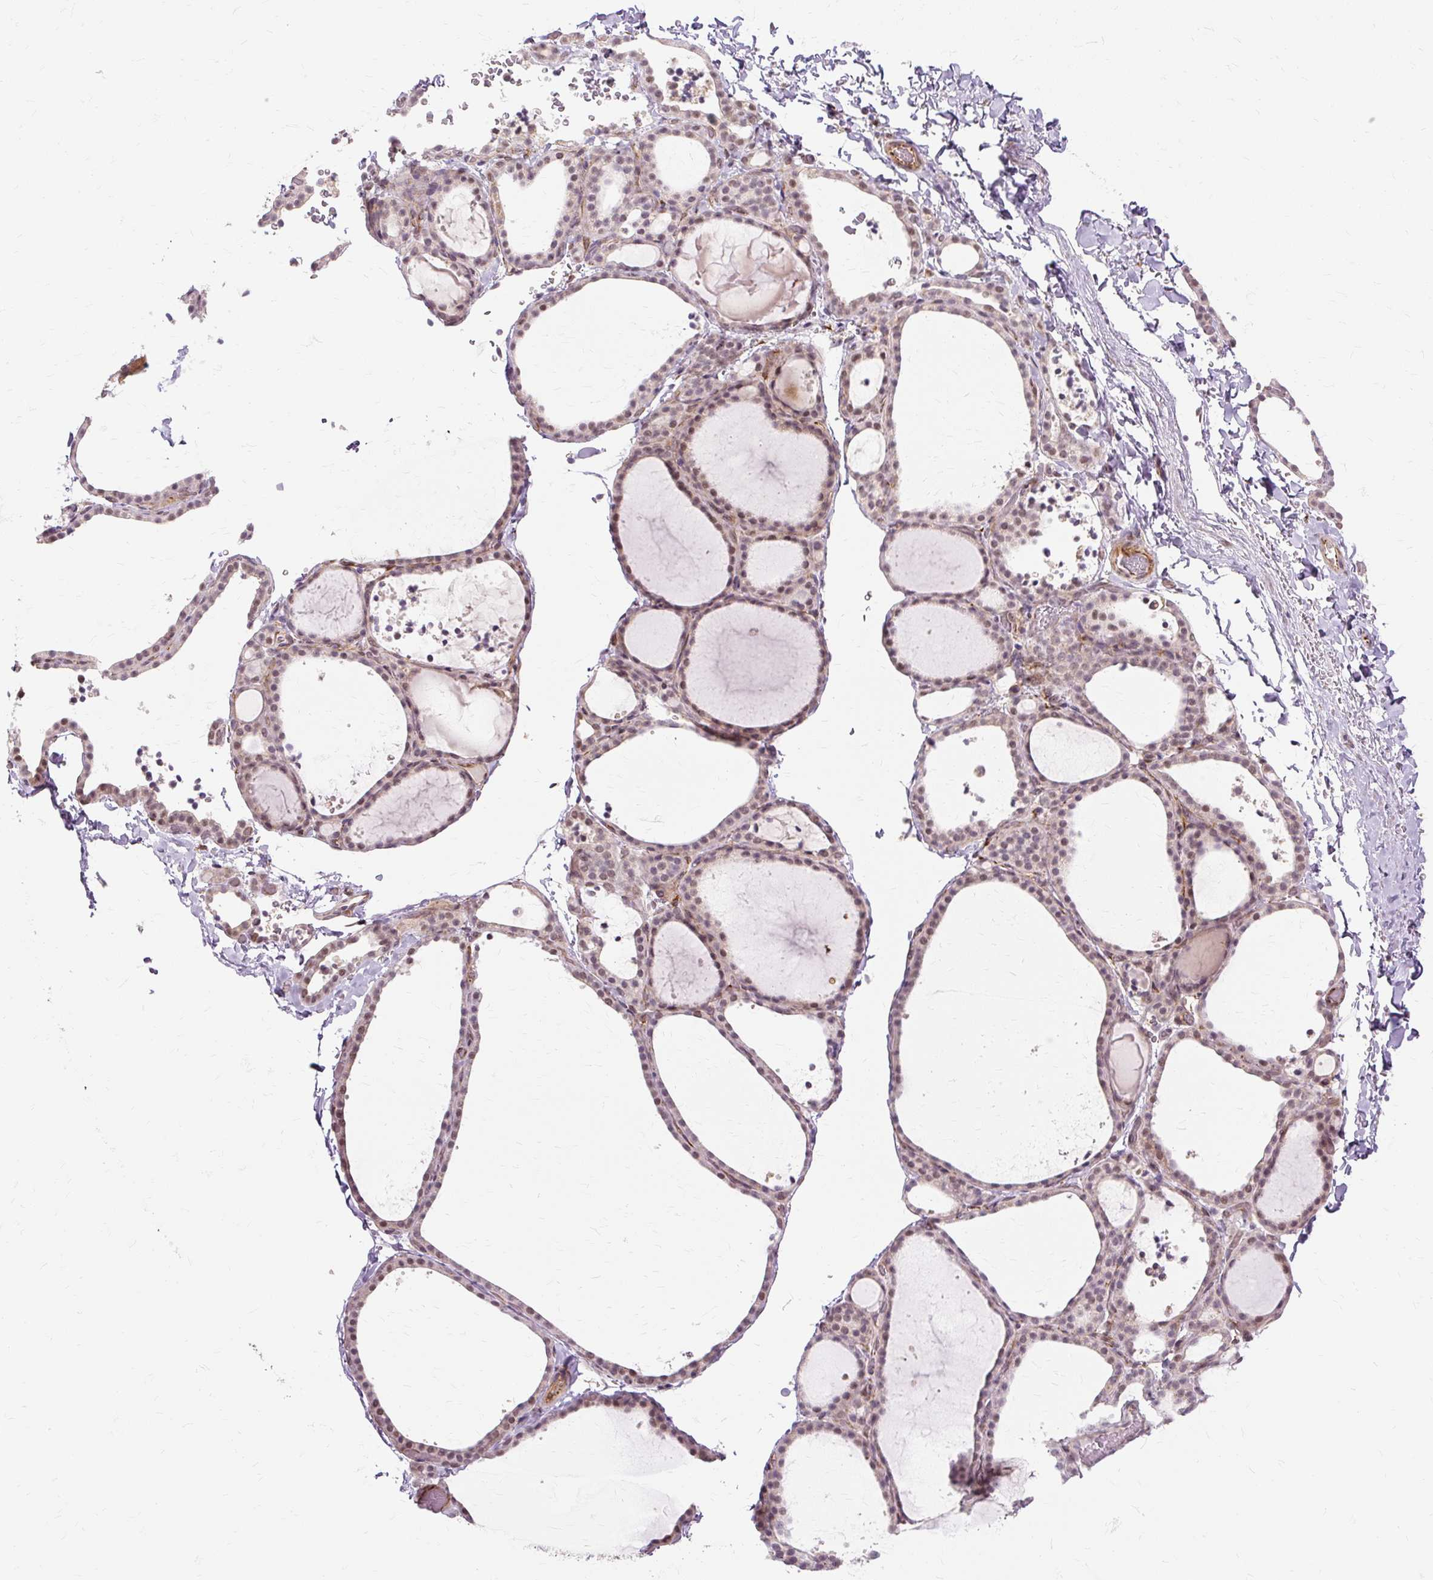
{"staining": {"intensity": "moderate", "quantity": "25%-75%", "location": "nuclear"}, "tissue": "thyroid gland", "cell_type": "Glandular cells", "image_type": "normal", "snomed": [{"axis": "morphology", "description": "Normal tissue, NOS"}, {"axis": "topography", "description": "Thyroid gland"}], "caption": "Protein expression analysis of benign human thyroid gland reveals moderate nuclear expression in about 25%-75% of glandular cells. Using DAB (brown) and hematoxylin (blue) stains, captured at high magnification using brightfield microscopy.", "gene": "MMACHC", "patient": {"sex": "female", "age": 22}}